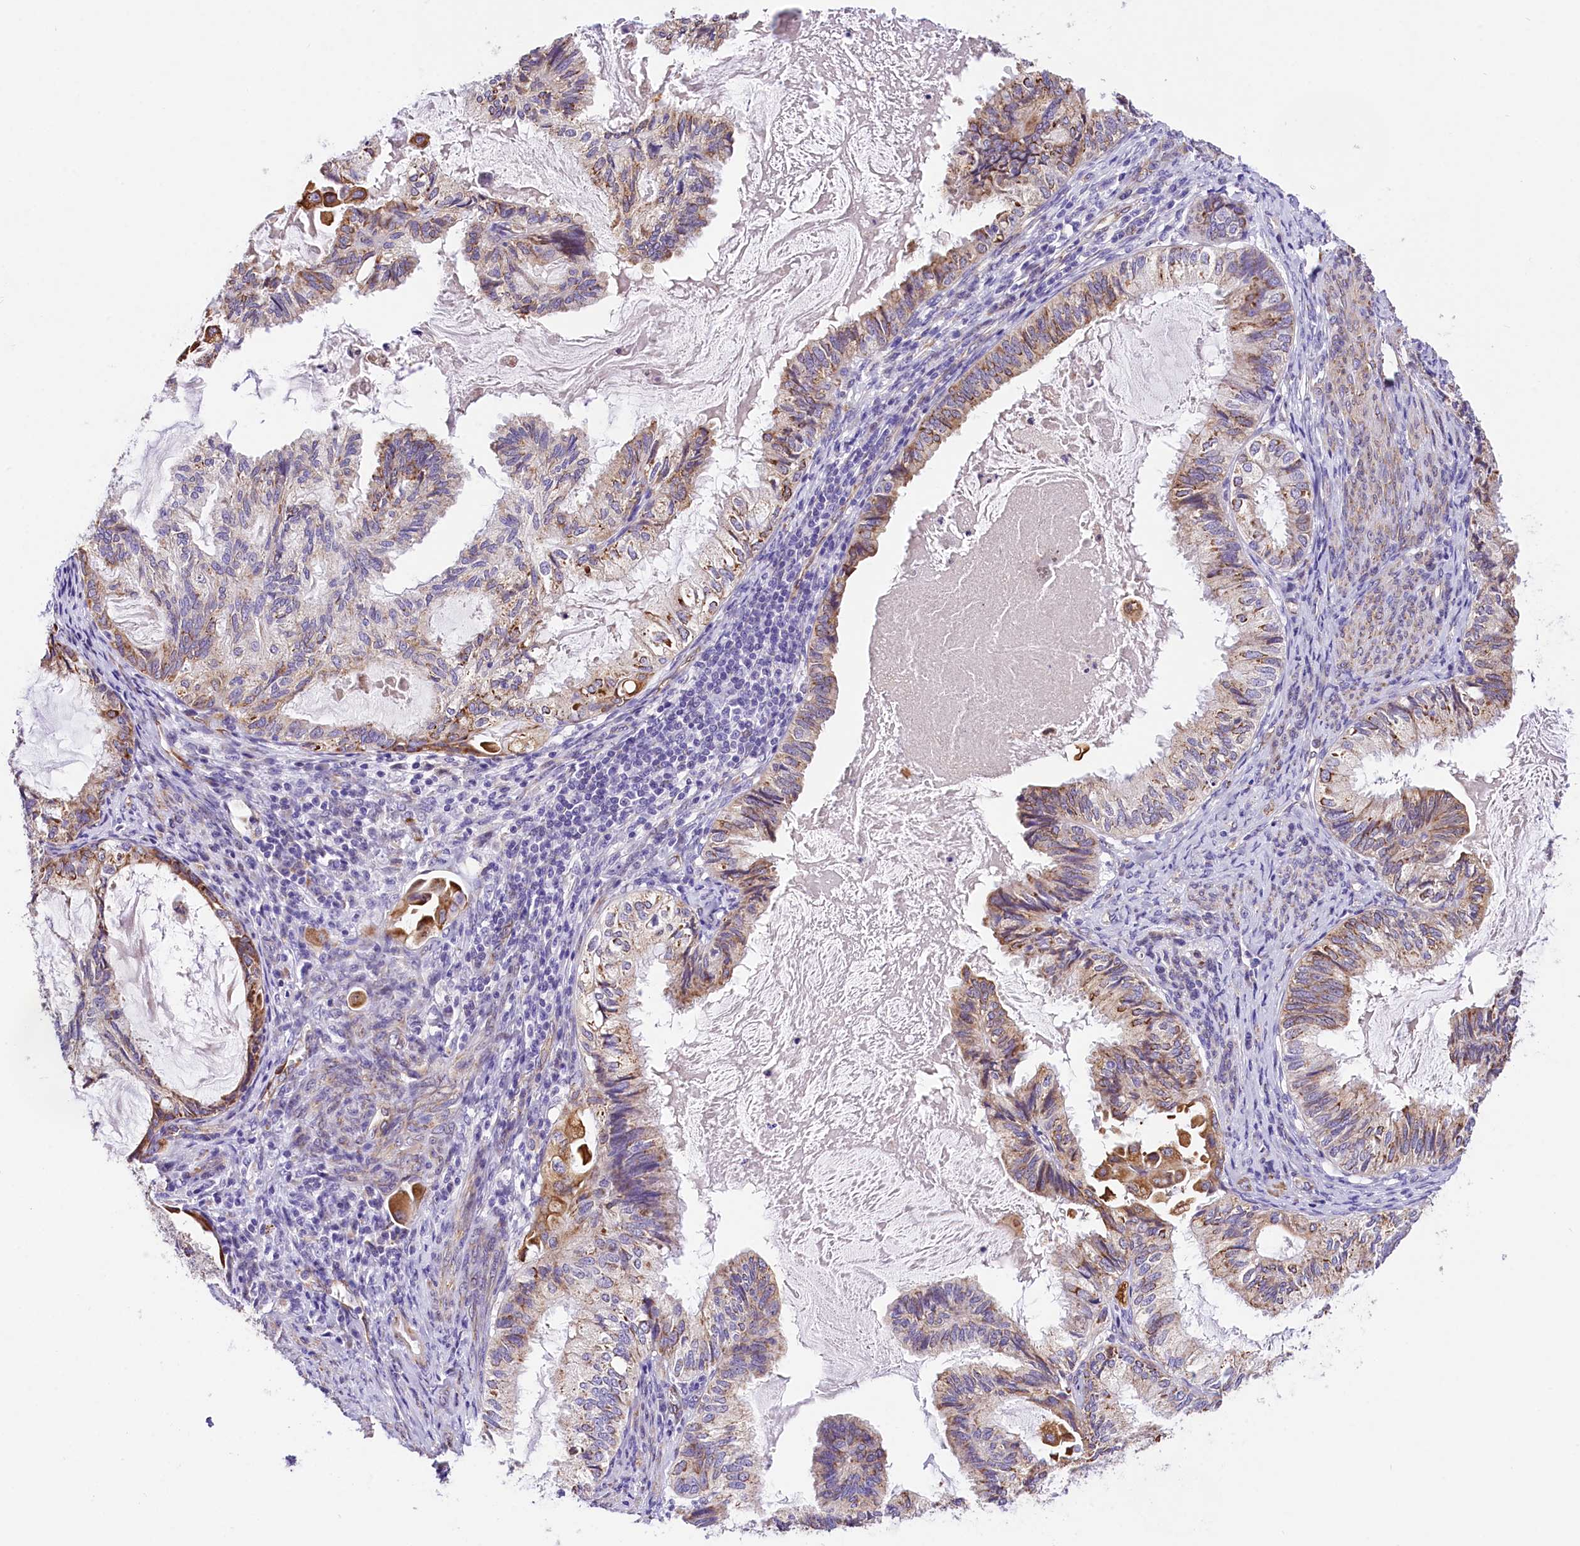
{"staining": {"intensity": "moderate", "quantity": "25%-75%", "location": "cytoplasmic/membranous"}, "tissue": "cervical cancer", "cell_type": "Tumor cells", "image_type": "cancer", "snomed": [{"axis": "morphology", "description": "Normal tissue, NOS"}, {"axis": "morphology", "description": "Adenocarcinoma, NOS"}, {"axis": "topography", "description": "Cervix"}, {"axis": "topography", "description": "Endometrium"}], "caption": "Cervical cancer tissue demonstrates moderate cytoplasmic/membranous positivity in approximately 25%-75% of tumor cells", "gene": "ITGA1", "patient": {"sex": "female", "age": 86}}